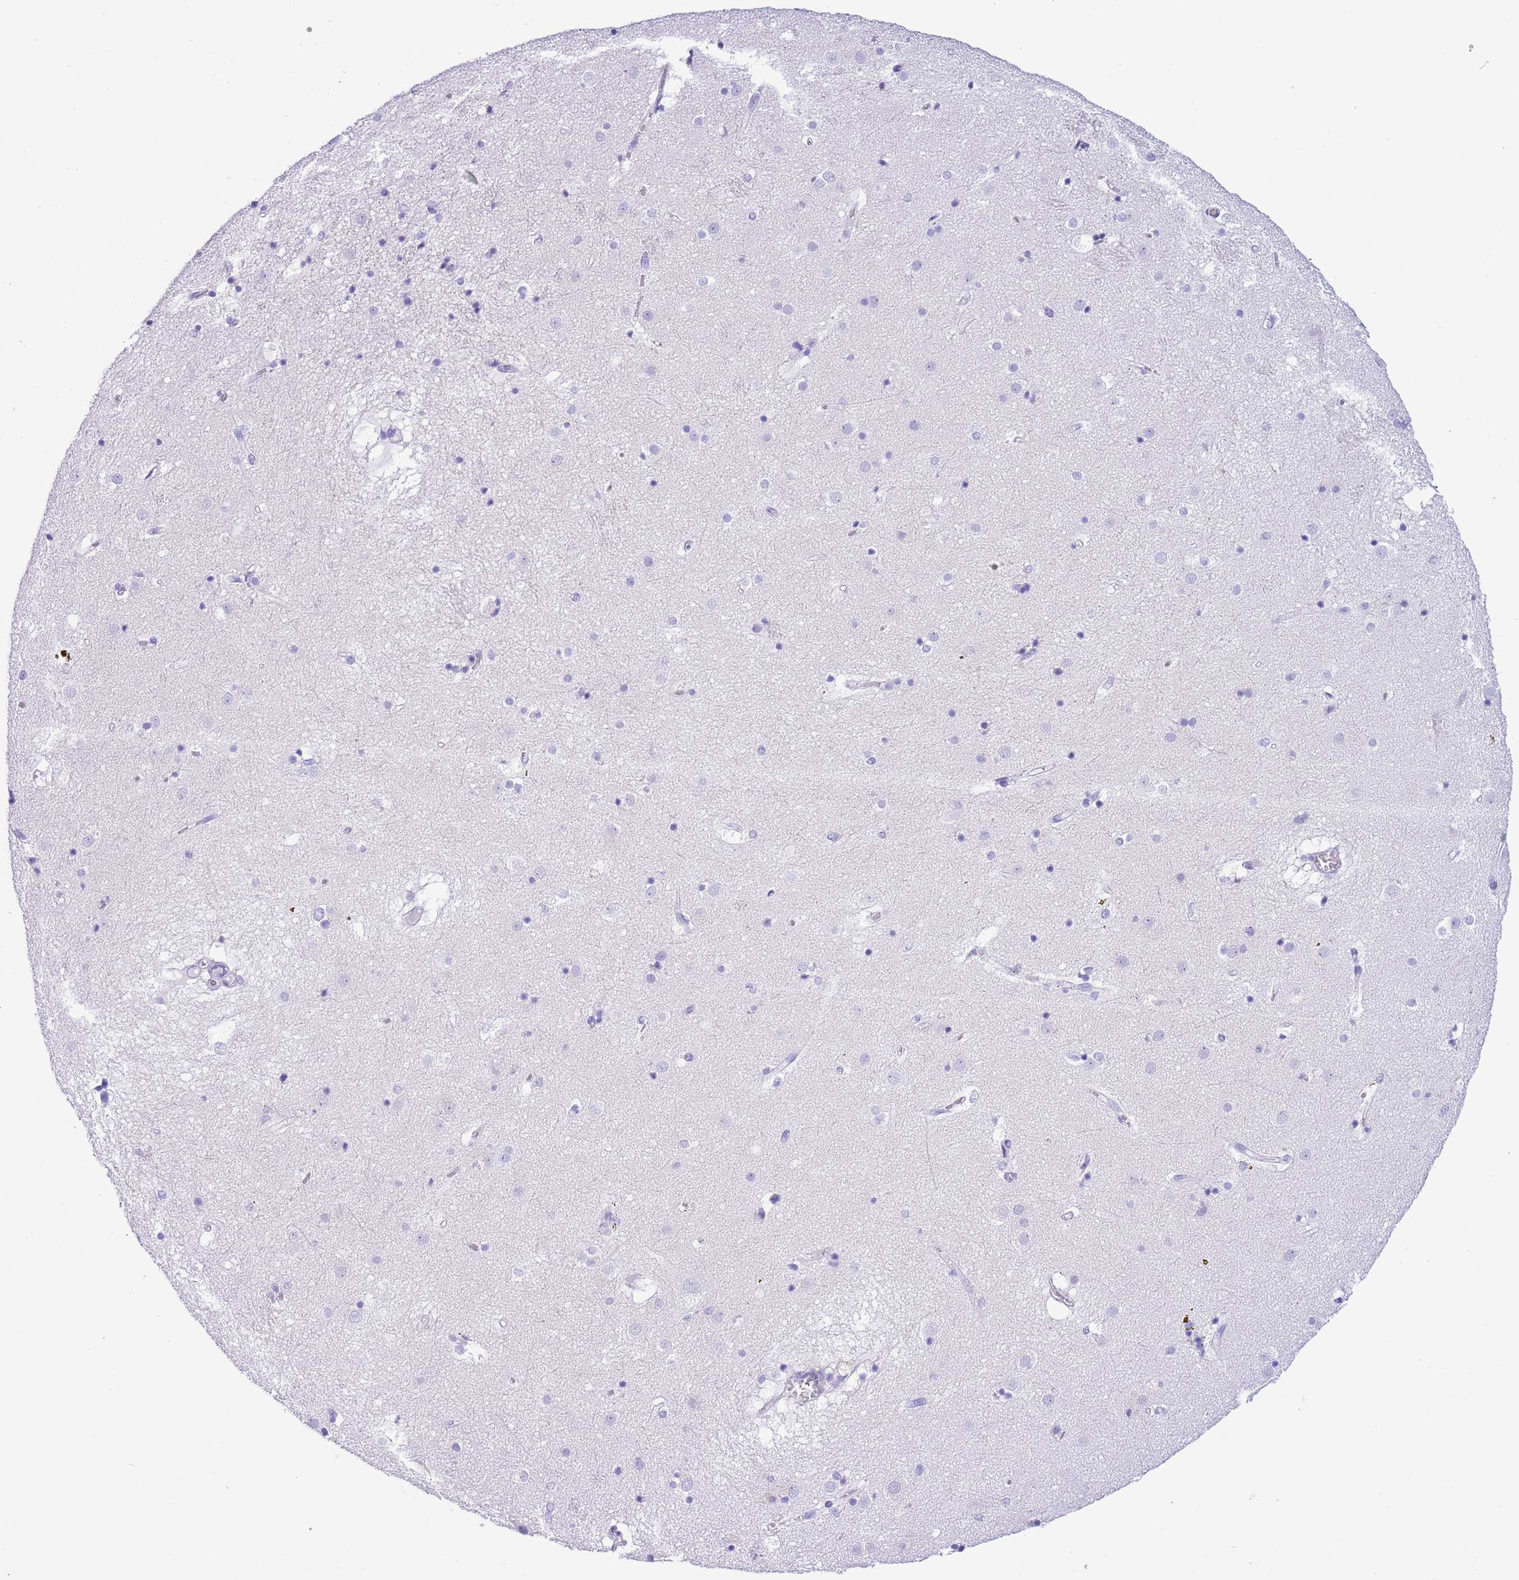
{"staining": {"intensity": "negative", "quantity": "none", "location": "none"}, "tissue": "caudate", "cell_type": "Glial cells", "image_type": "normal", "snomed": [{"axis": "morphology", "description": "Normal tissue, NOS"}, {"axis": "topography", "description": "Lateral ventricle wall"}], "caption": "The histopathology image shows no significant expression in glial cells of caudate.", "gene": "TMEM185A", "patient": {"sex": "male", "age": 70}}